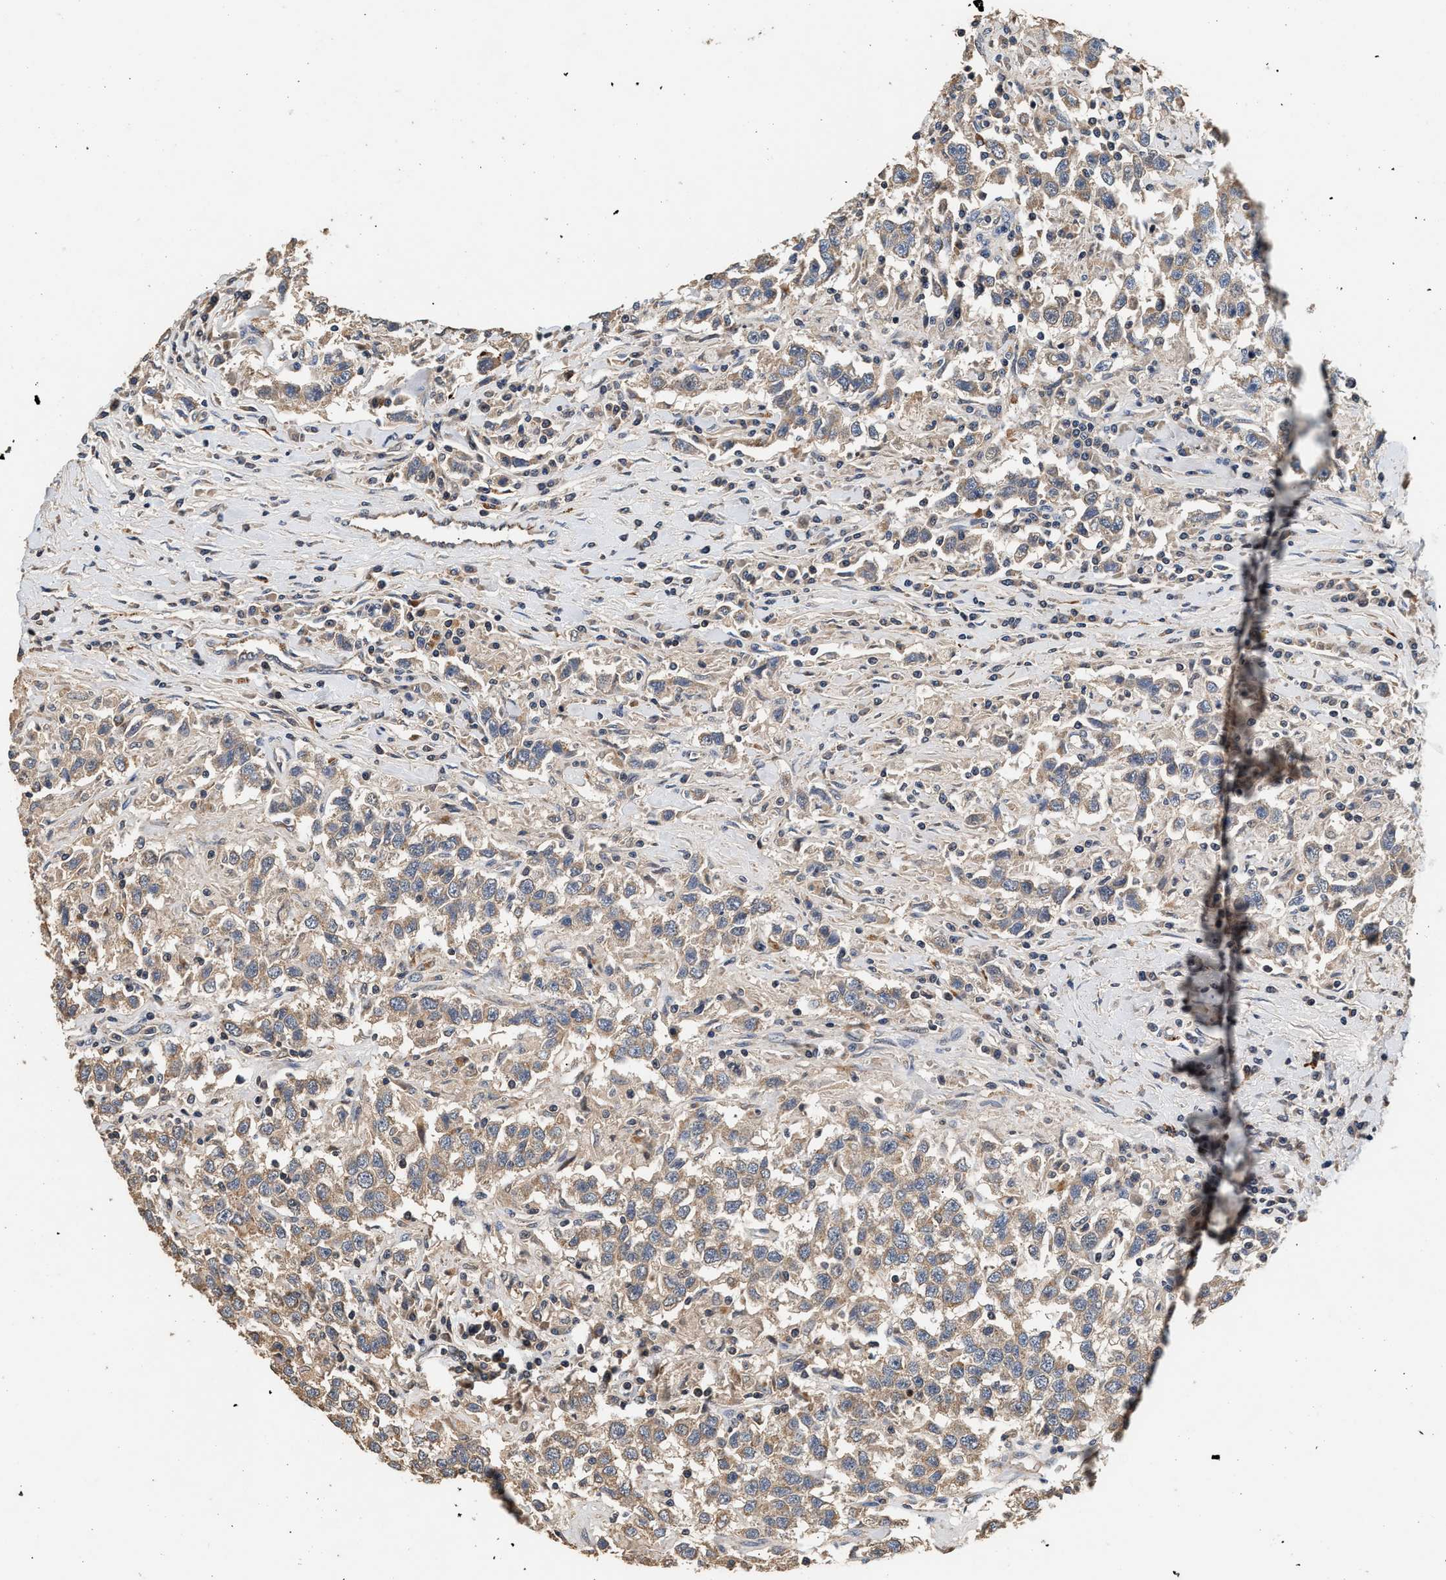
{"staining": {"intensity": "weak", "quantity": ">75%", "location": "cytoplasmic/membranous"}, "tissue": "testis cancer", "cell_type": "Tumor cells", "image_type": "cancer", "snomed": [{"axis": "morphology", "description": "Seminoma, NOS"}, {"axis": "topography", "description": "Testis"}], "caption": "Testis cancer (seminoma) stained with a protein marker displays weak staining in tumor cells.", "gene": "PTGR3", "patient": {"sex": "male", "age": 41}}